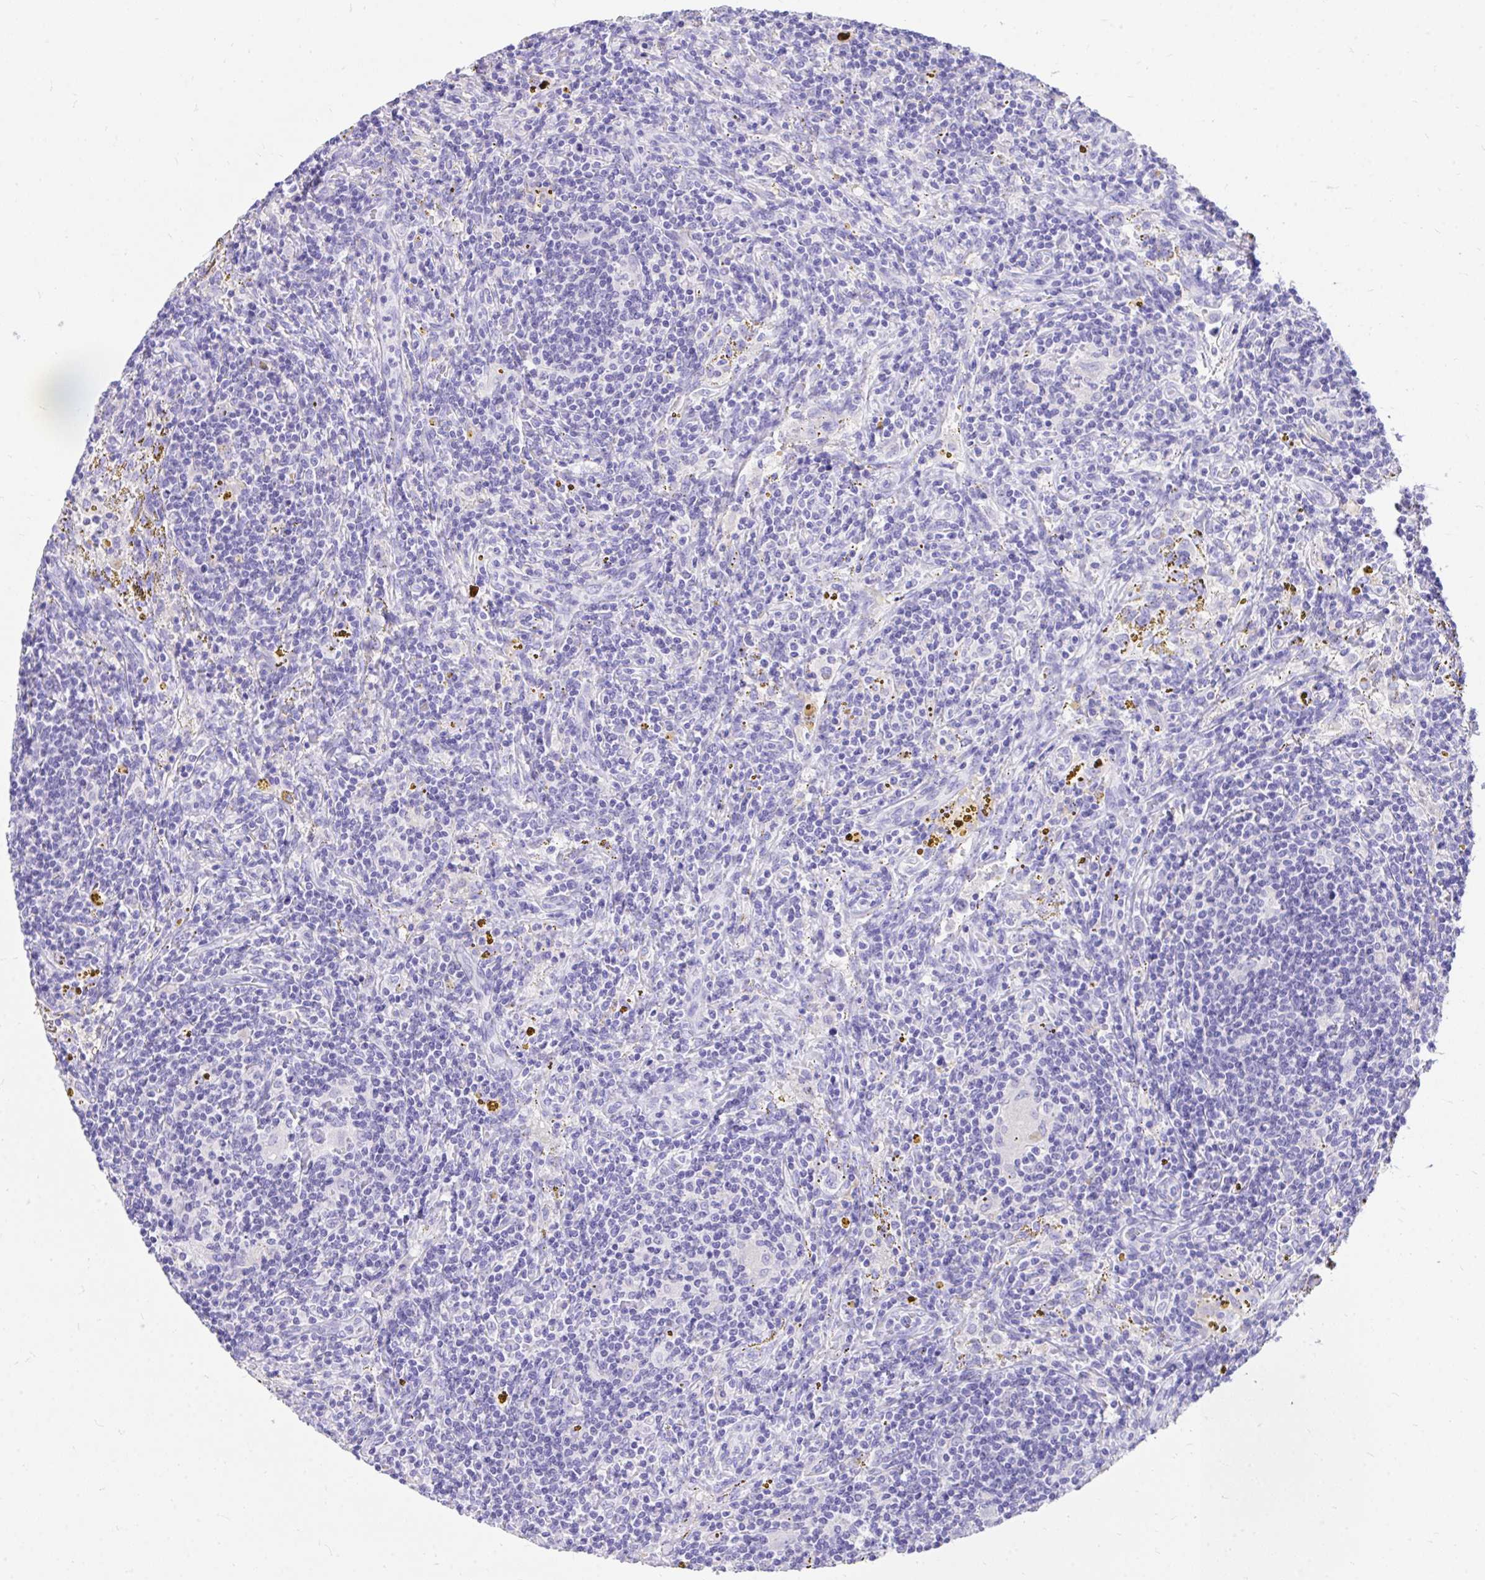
{"staining": {"intensity": "negative", "quantity": "none", "location": "none"}, "tissue": "lymphoma", "cell_type": "Tumor cells", "image_type": "cancer", "snomed": [{"axis": "morphology", "description": "Malignant lymphoma, non-Hodgkin's type, Low grade"}, {"axis": "topography", "description": "Spleen"}], "caption": "The micrograph exhibits no significant staining in tumor cells of lymphoma.", "gene": "MON1A", "patient": {"sex": "female", "age": 70}}